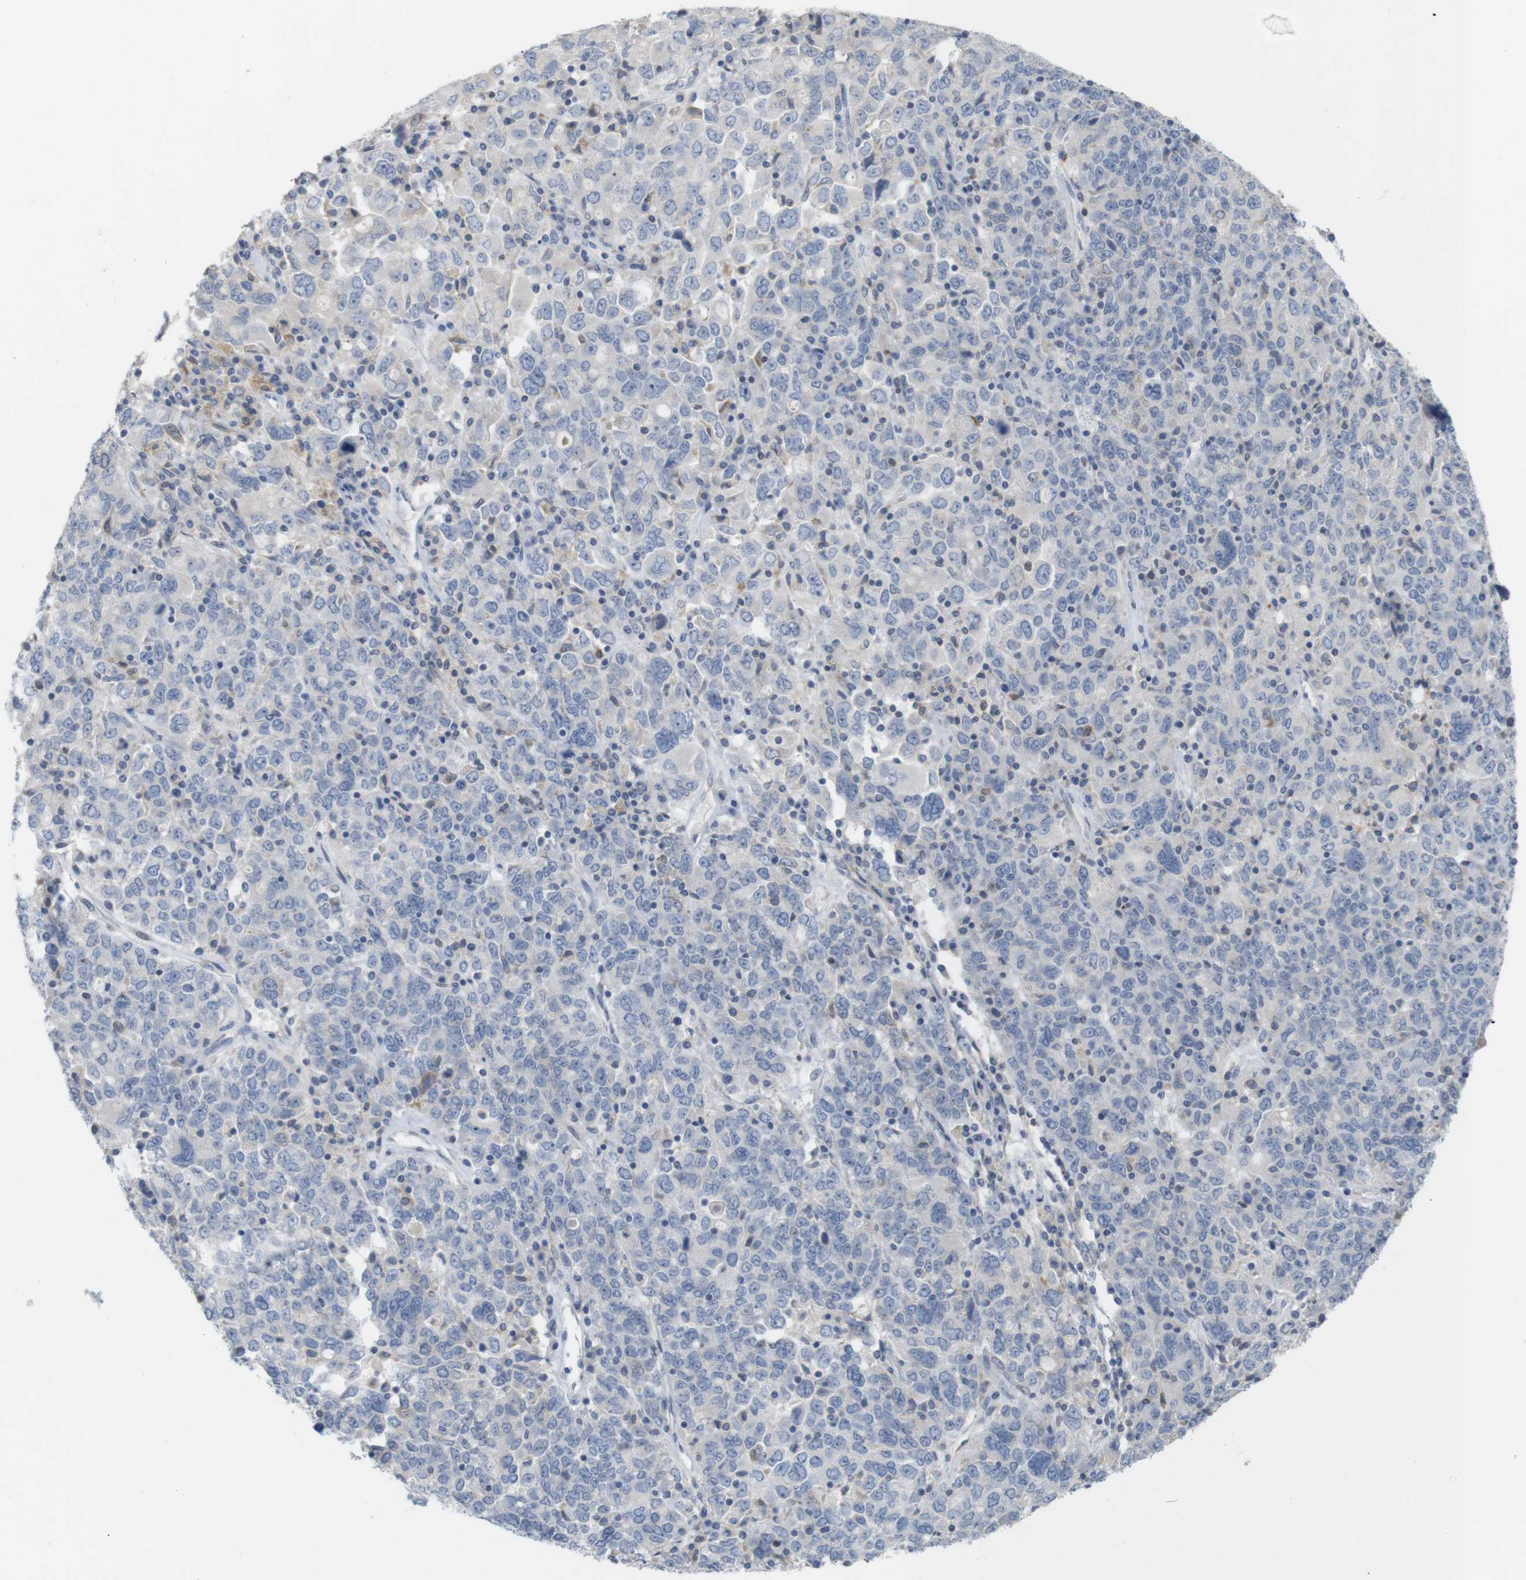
{"staining": {"intensity": "negative", "quantity": "none", "location": "none"}, "tissue": "ovarian cancer", "cell_type": "Tumor cells", "image_type": "cancer", "snomed": [{"axis": "morphology", "description": "Carcinoma, endometroid"}, {"axis": "topography", "description": "Ovary"}], "caption": "The immunohistochemistry image has no significant expression in tumor cells of ovarian endometroid carcinoma tissue. (DAB (3,3'-diaminobenzidine) immunohistochemistry (IHC) visualized using brightfield microscopy, high magnification).", "gene": "ITPR1", "patient": {"sex": "female", "age": 62}}